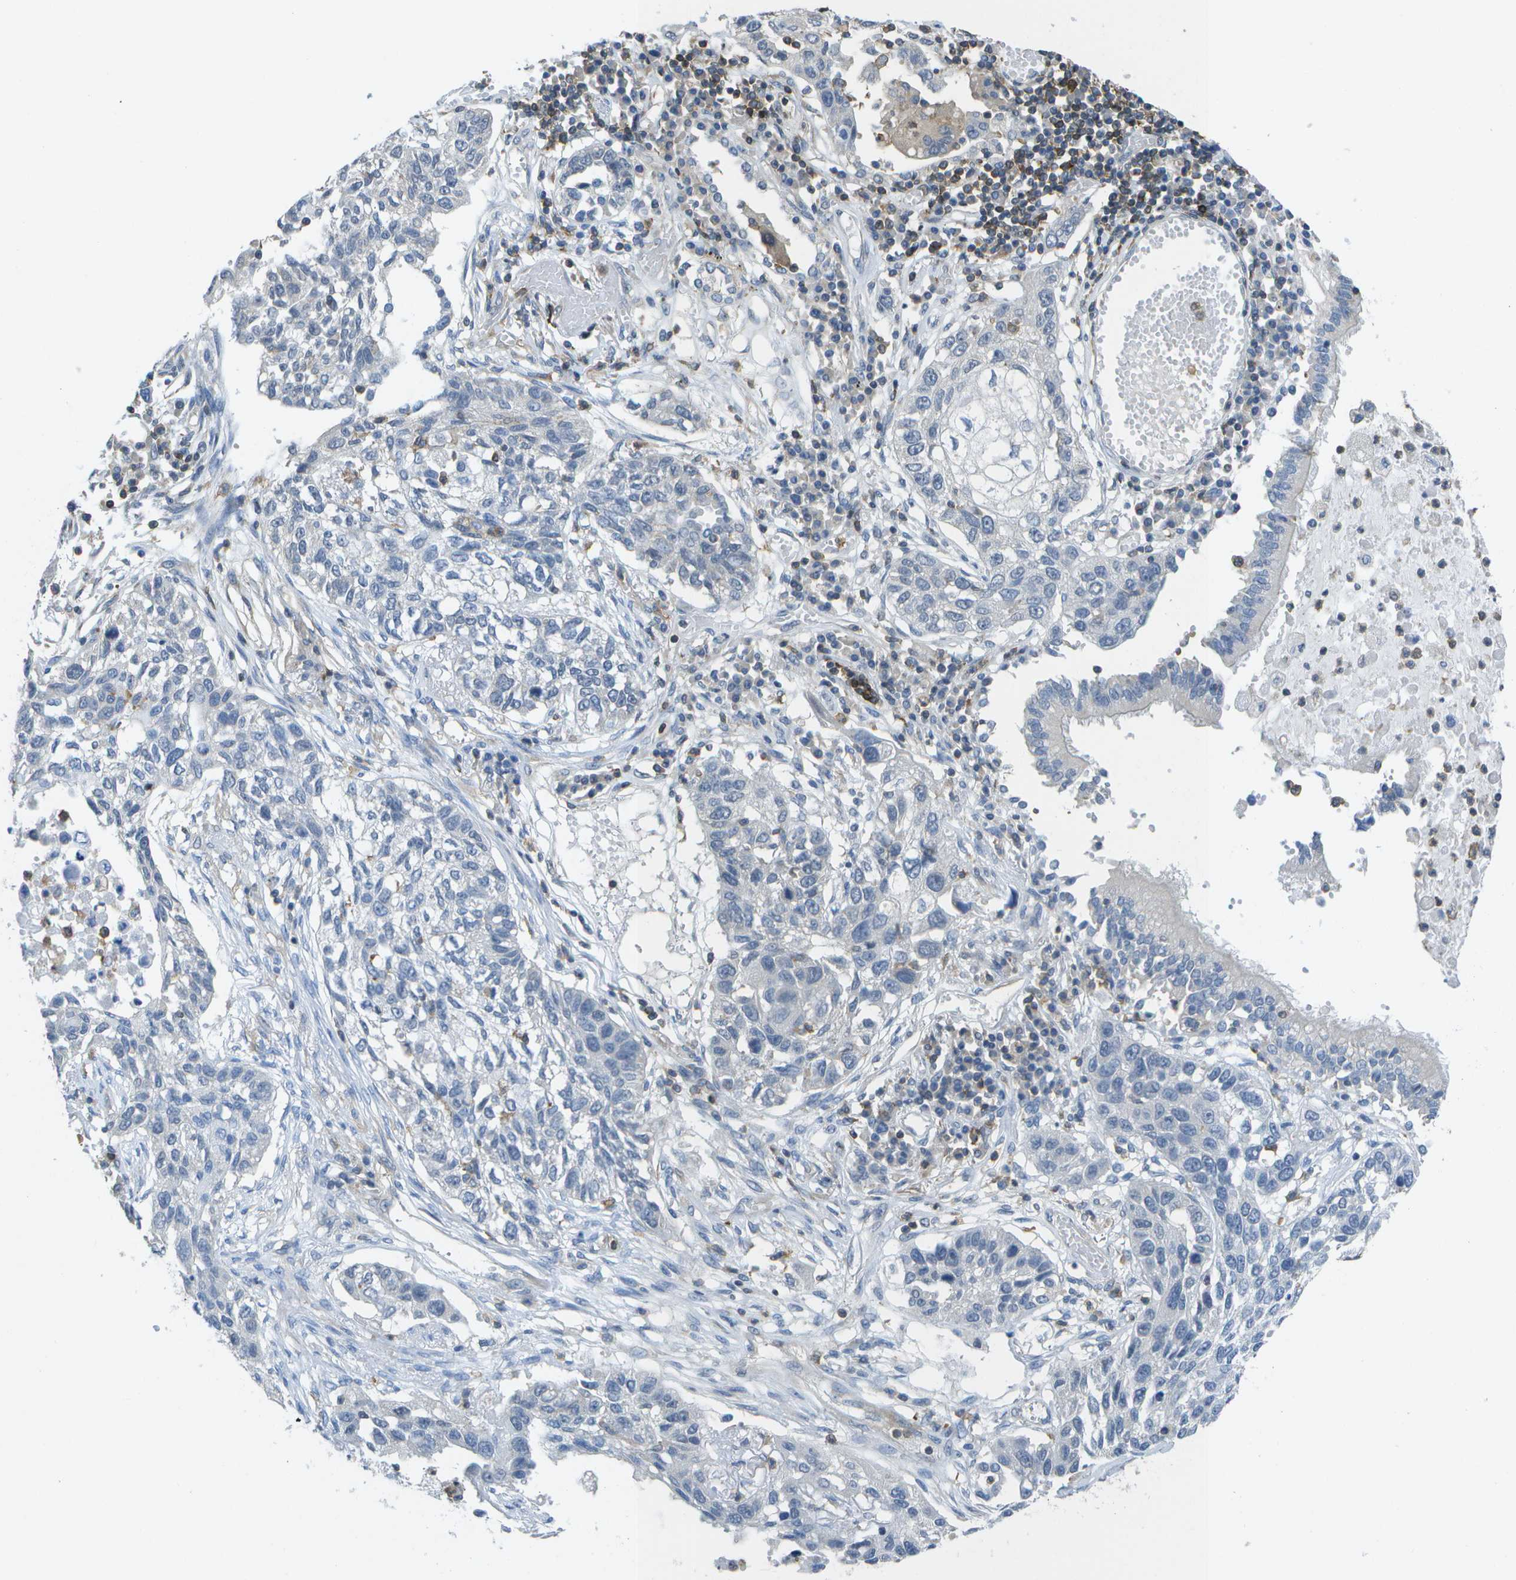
{"staining": {"intensity": "negative", "quantity": "none", "location": "none"}, "tissue": "lung cancer", "cell_type": "Tumor cells", "image_type": "cancer", "snomed": [{"axis": "morphology", "description": "Squamous cell carcinoma, NOS"}, {"axis": "topography", "description": "Lung"}], "caption": "A micrograph of lung cancer (squamous cell carcinoma) stained for a protein reveals no brown staining in tumor cells.", "gene": "RCSD1", "patient": {"sex": "male", "age": 71}}